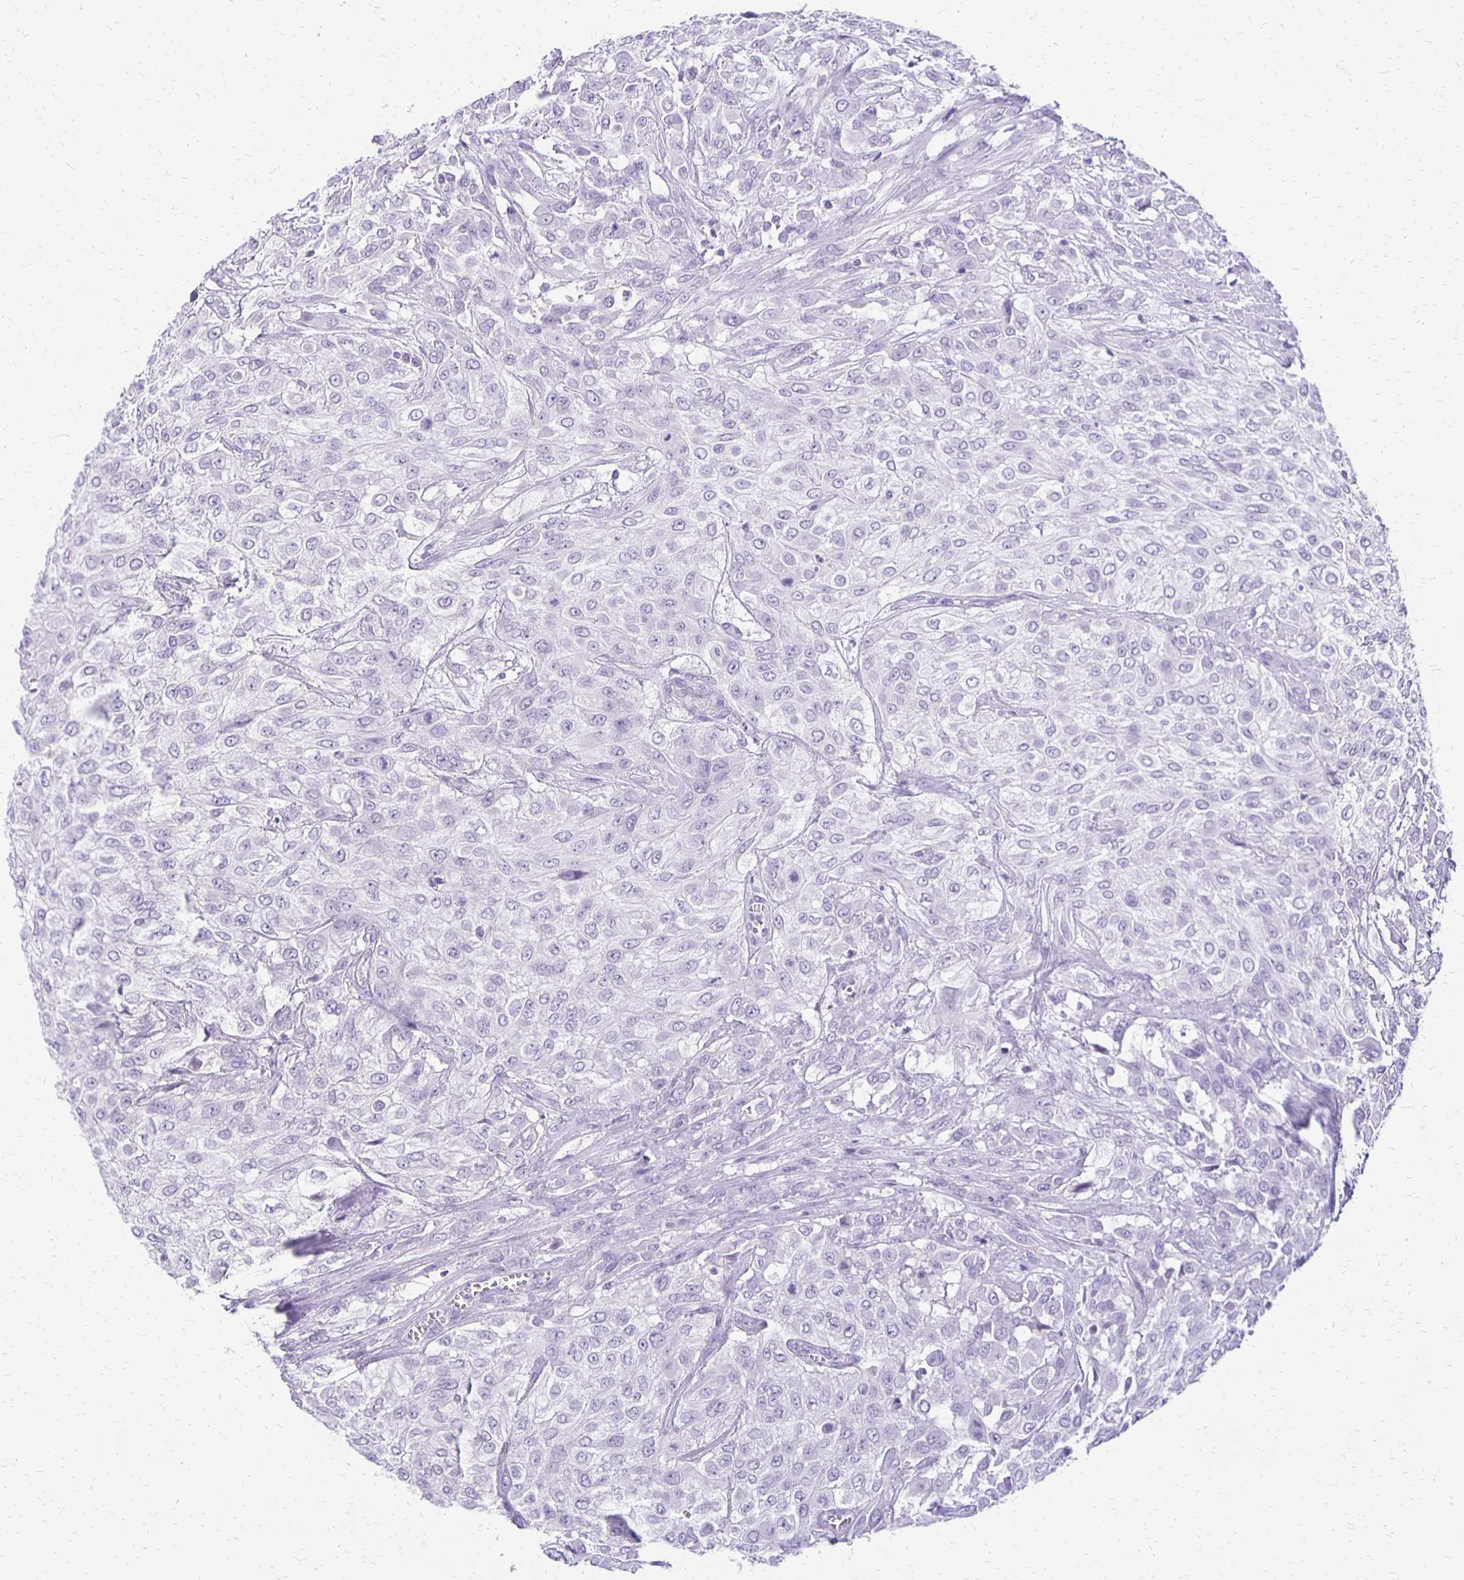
{"staining": {"intensity": "negative", "quantity": "none", "location": "none"}, "tissue": "urothelial cancer", "cell_type": "Tumor cells", "image_type": "cancer", "snomed": [{"axis": "morphology", "description": "Urothelial carcinoma, High grade"}, {"axis": "topography", "description": "Urinary bladder"}], "caption": "Image shows no protein expression in tumor cells of urothelial cancer tissue.", "gene": "ANKRD45", "patient": {"sex": "male", "age": 57}}